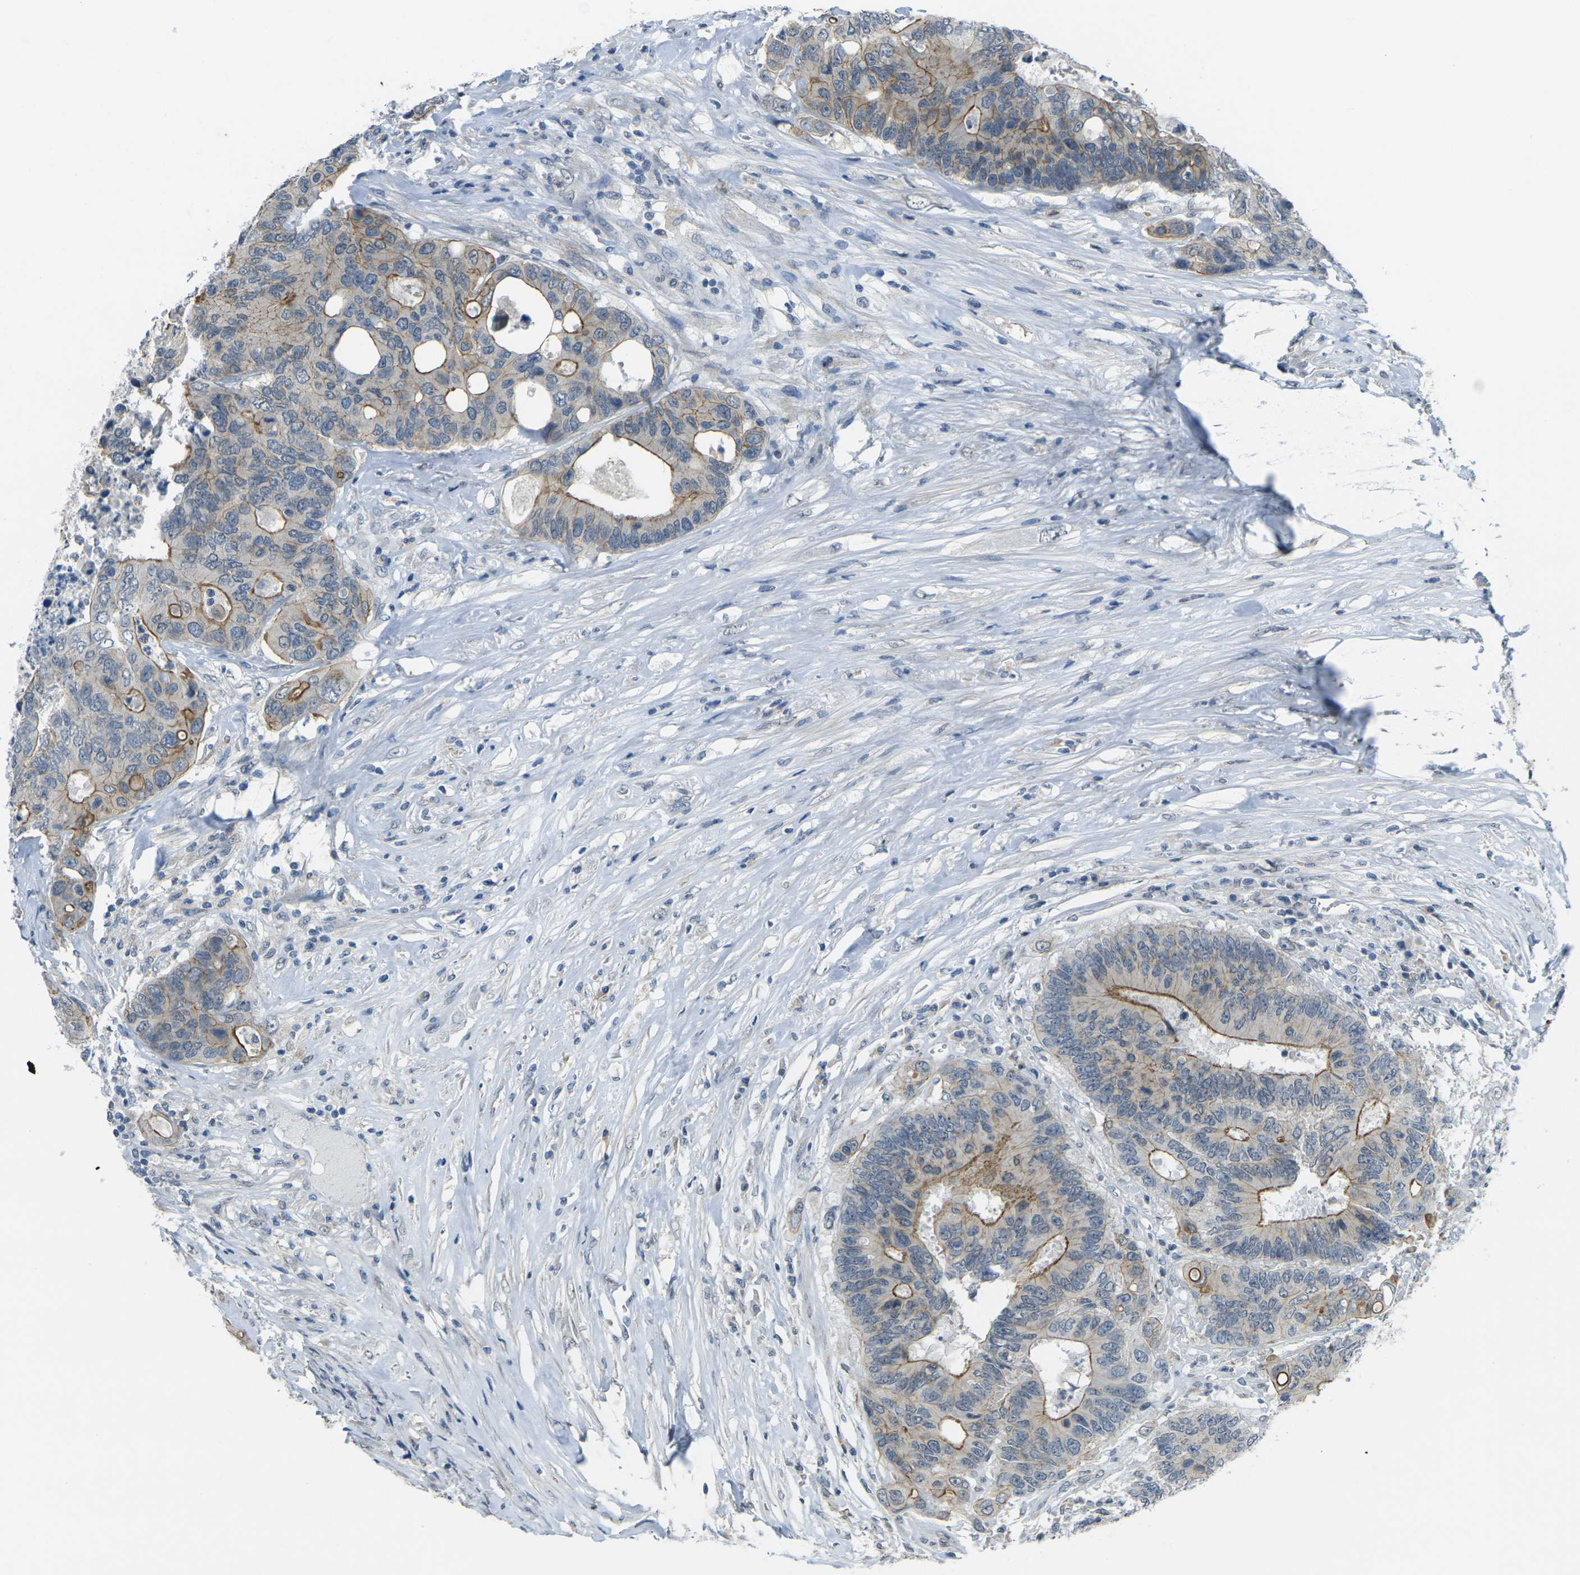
{"staining": {"intensity": "moderate", "quantity": "25%-75%", "location": "cytoplasmic/membranous"}, "tissue": "colorectal cancer", "cell_type": "Tumor cells", "image_type": "cancer", "snomed": [{"axis": "morphology", "description": "Adenocarcinoma, NOS"}, {"axis": "topography", "description": "Rectum"}], "caption": "Colorectal cancer was stained to show a protein in brown. There is medium levels of moderate cytoplasmic/membranous staining in approximately 25%-75% of tumor cells. The staining was performed using DAB (3,3'-diaminobenzidine) to visualize the protein expression in brown, while the nuclei were stained in blue with hematoxylin (Magnification: 20x).", "gene": "SPTBN2", "patient": {"sex": "male", "age": 55}}